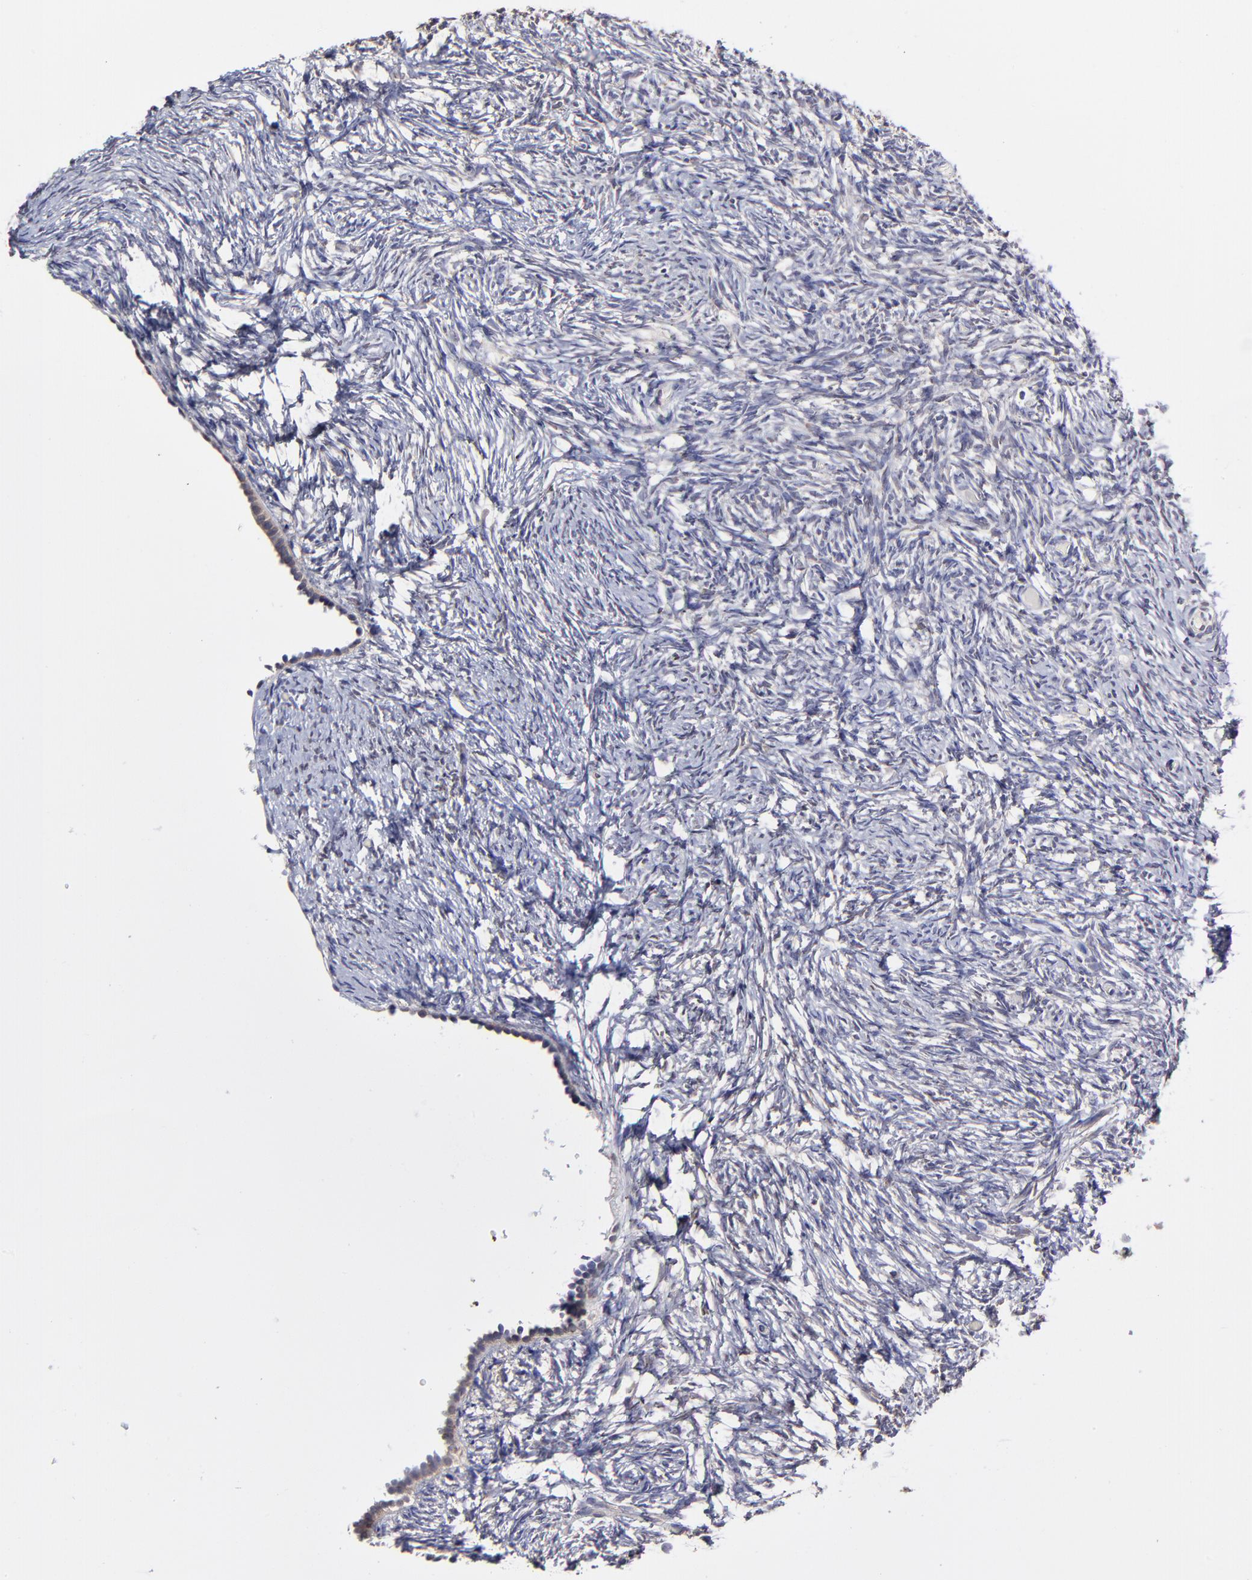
{"staining": {"intensity": "negative", "quantity": "none", "location": "none"}, "tissue": "ovary", "cell_type": "Follicle cells", "image_type": "normal", "snomed": [{"axis": "morphology", "description": "Normal tissue, NOS"}, {"axis": "topography", "description": "Ovary"}], "caption": "Follicle cells are negative for brown protein staining in benign ovary. (DAB immunohistochemistry (IHC), high magnification).", "gene": "BTG2", "patient": {"sex": "female", "age": 60}}